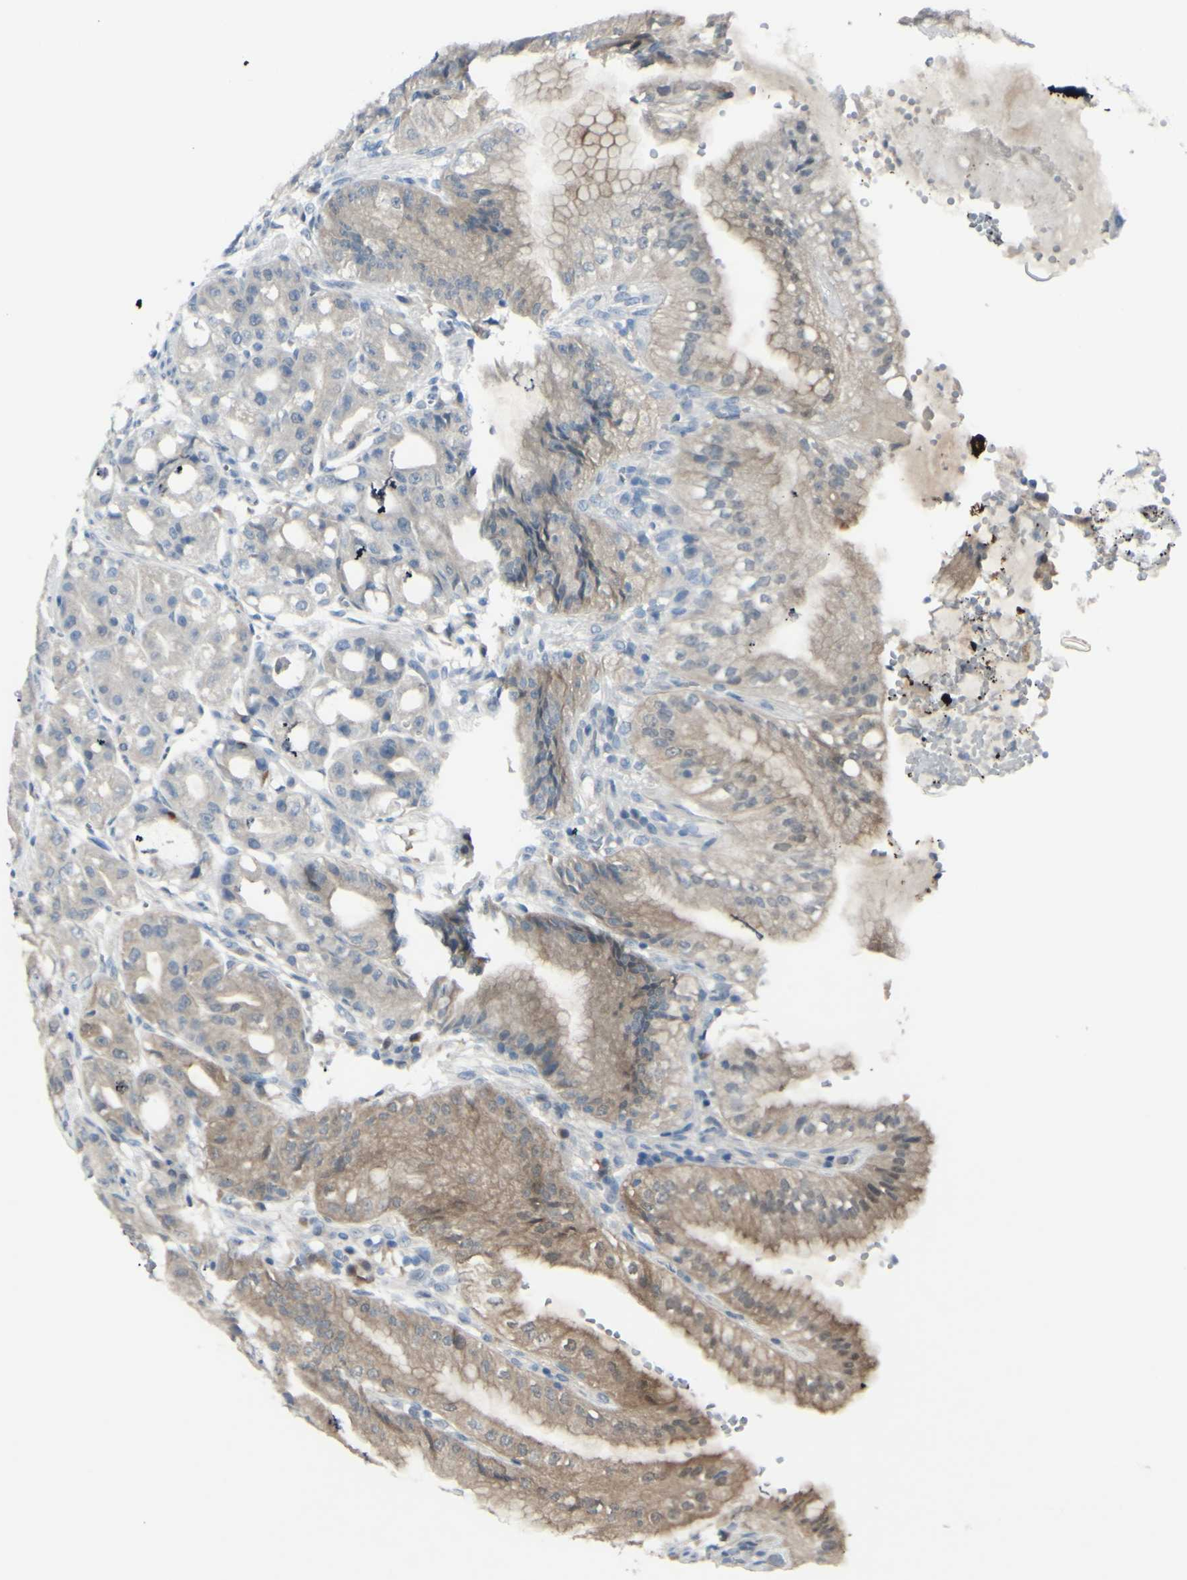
{"staining": {"intensity": "moderate", "quantity": "25%-75%", "location": "cytoplasmic/membranous"}, "tissue": "stomach", "cell_type": "Glandular cells", "image_type": "normal", "snomed": [{"axis": "morphology", "description": "Normal tissue, NOS"}, {"axis": "topography", "description": "Stomach, lower"}], "caption": "IHC staining of benign stomach, which reveals medium levels of moderate cytoplasmic/membranous expression in about 25%-75% of glandular cells indicating moderate cytoplasmic/membranous protein expression. The staining was performed using DAB (3,3'-diaminobenzidine) (brown) for protein detection and nuclei were counterstained in hematoxylin (blue).", "gene": "ETNK1", "patient": {"sex": "male", "age": 71}}